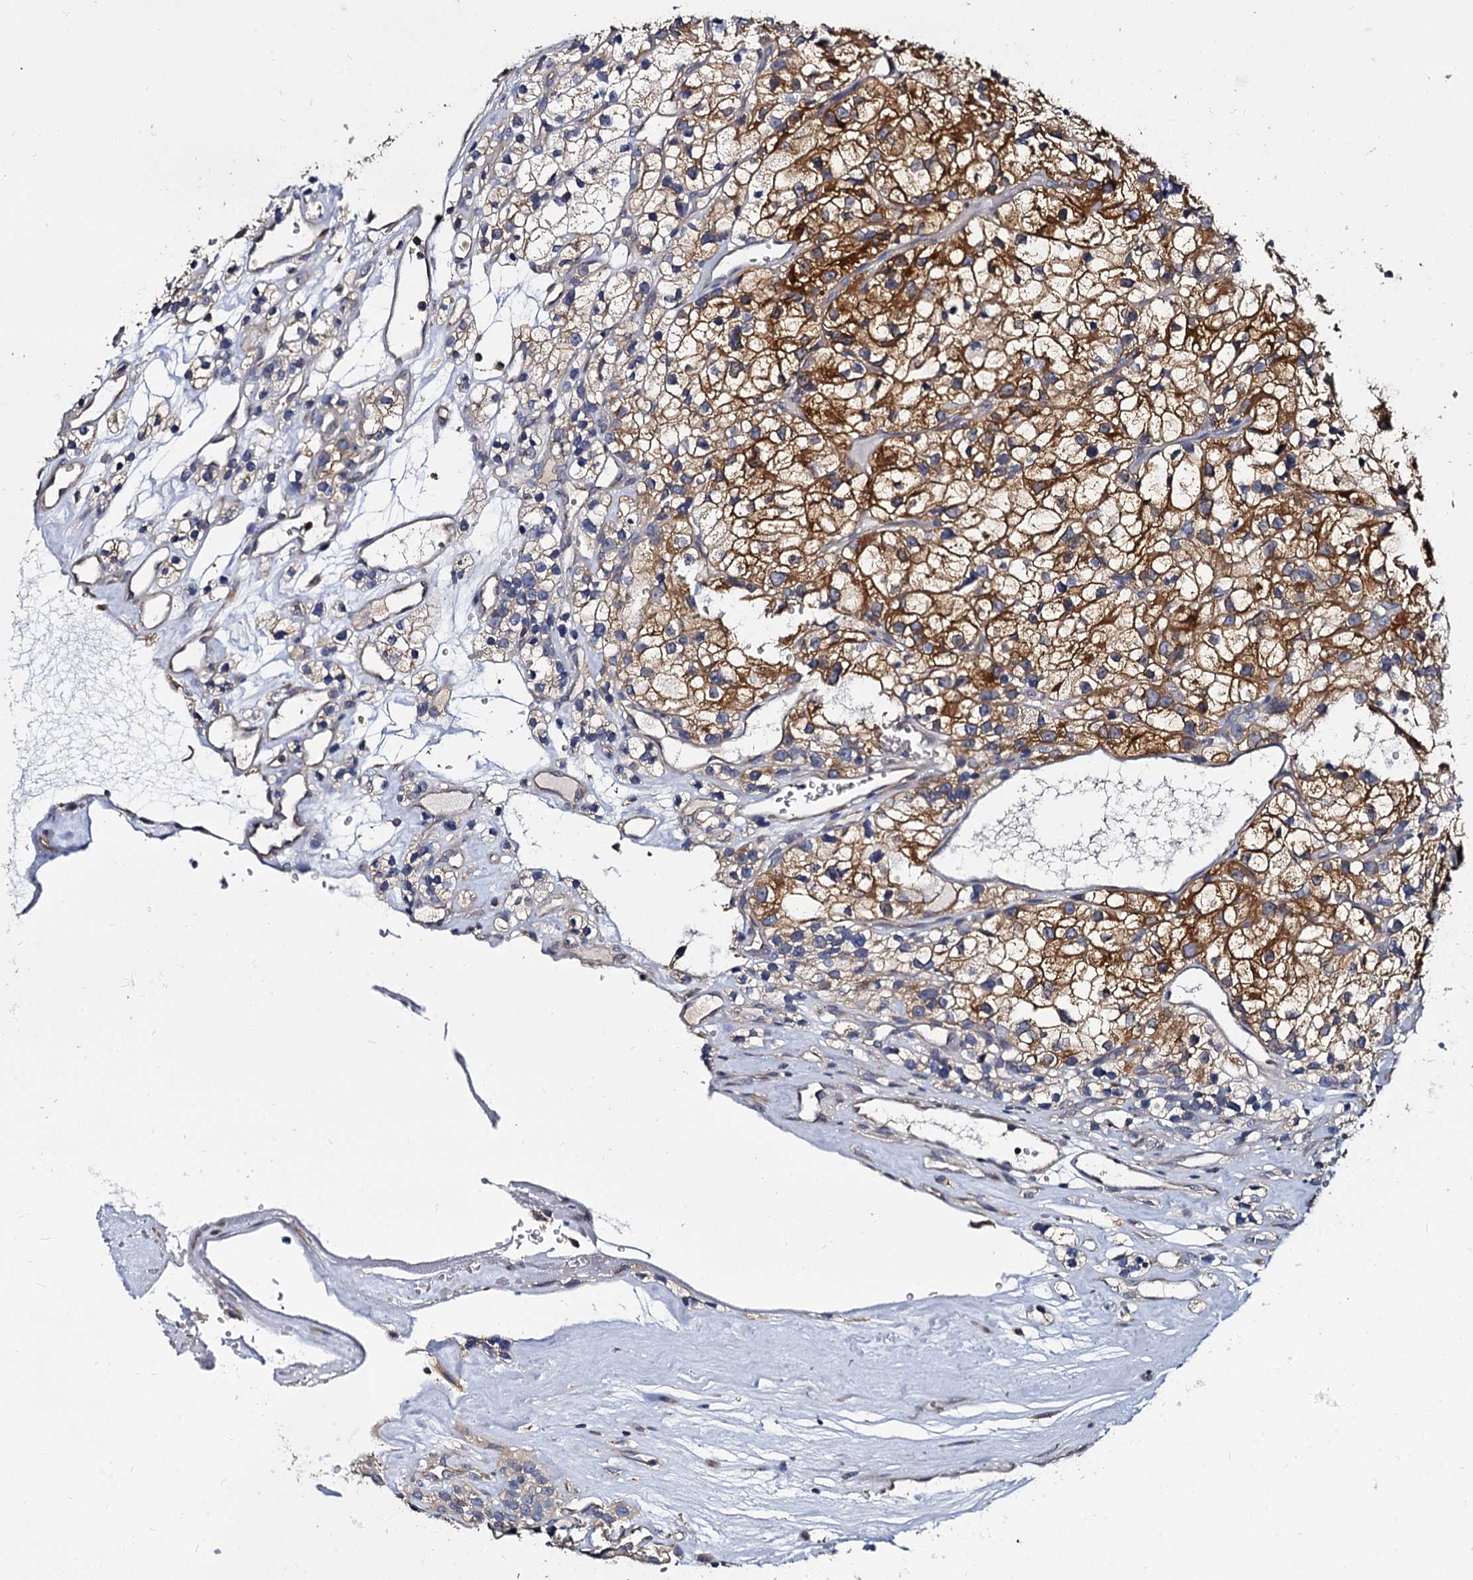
{"staining": {"intensity": "strong", "quantity": "25%-75%", "location": "cytoplasmic/membranous"}, "tissue": "renal cancer", "cell_type": "Tumor cells", "image_type": "cancer", "snomed": [{"axis": "morphology", "description": "Adenocarcinoma, NOS"}, {"axis": "topography", "description": "Kidney"}], "caption": "There is high levels of strong cytoplasmic/membranous expression in tumor cells of renal cancer, as demonstrated by immunohistochemical staining (brown color).", "gene": "ANKRD13A", "patient": {"sex": "female", "age": 57}}